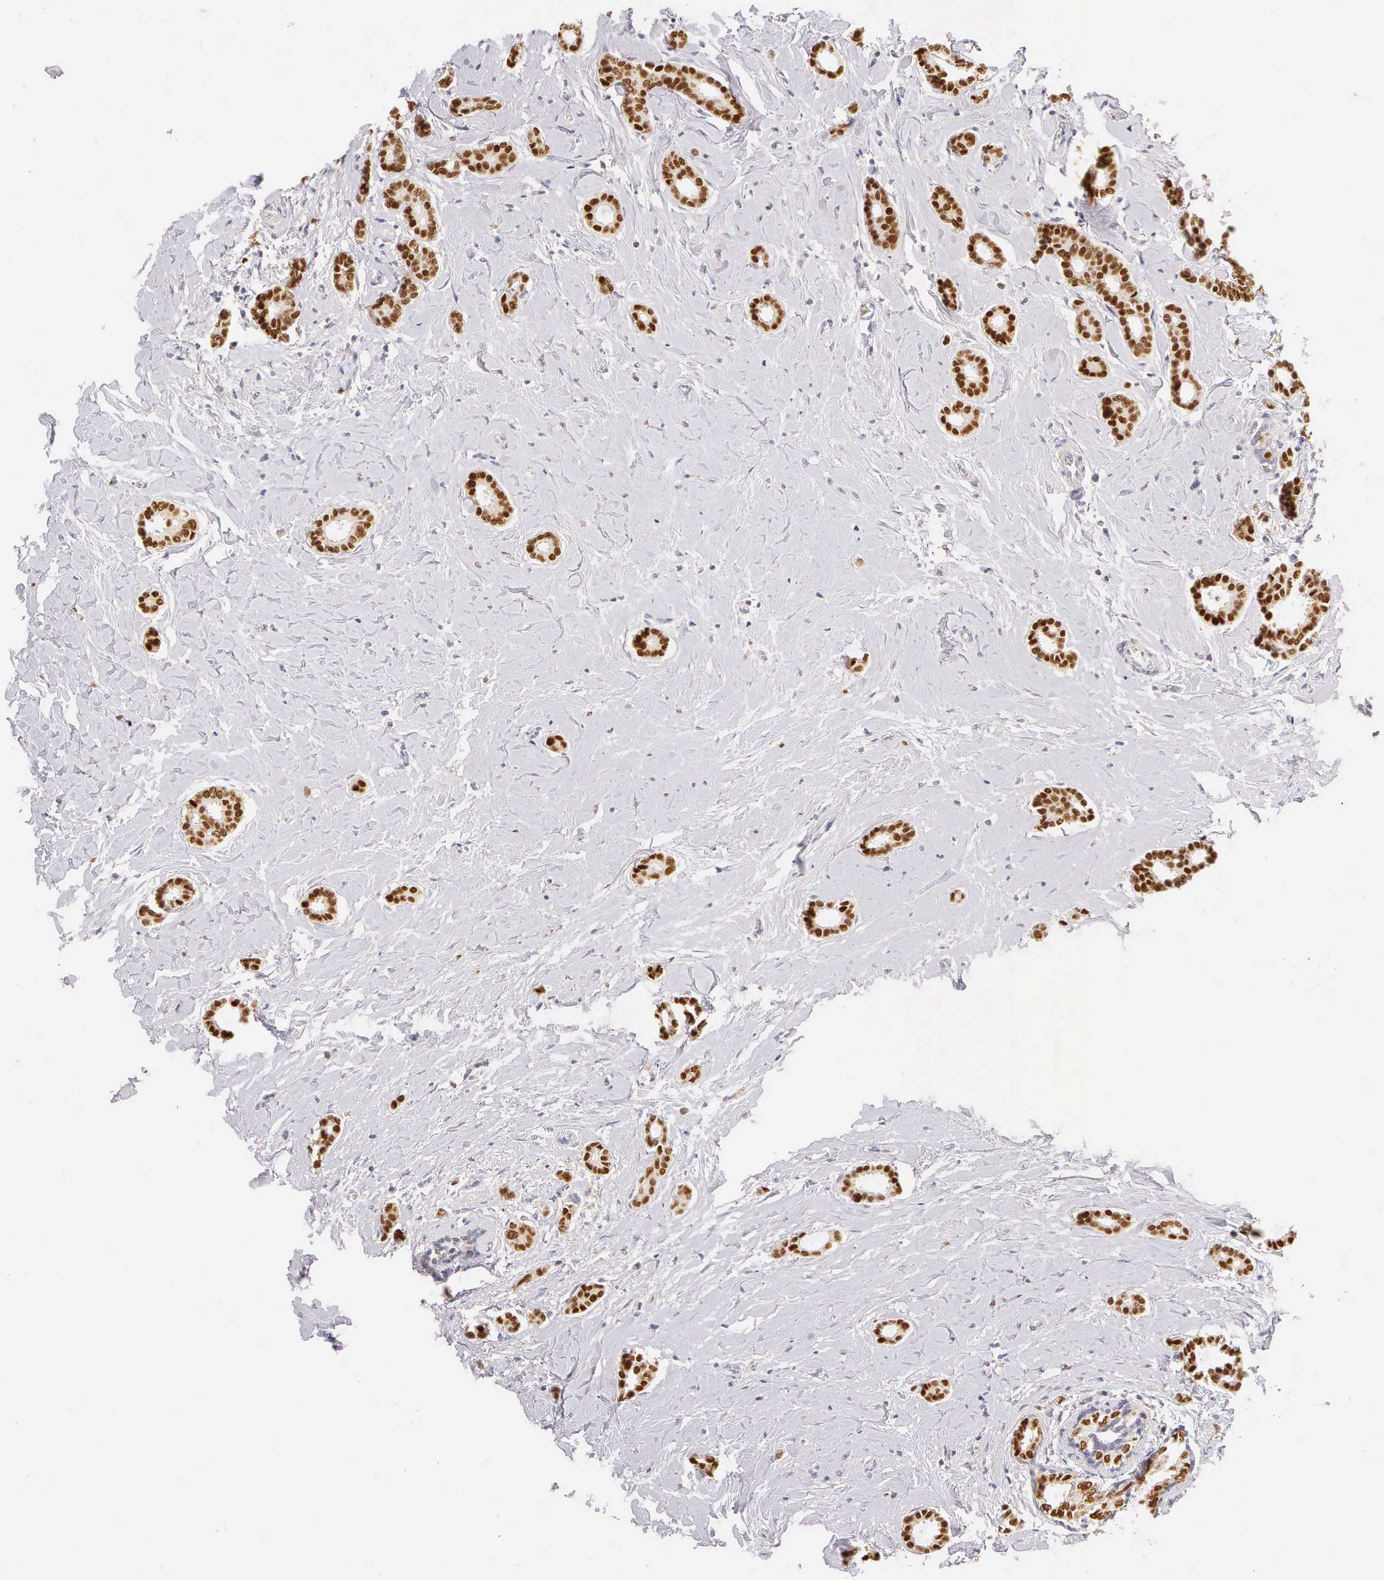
{"staining": {"intensity": "strong", "quantity": ">75%", "location": "nuclear"}, "tissue": "breast cancer", "cell_type": "Tumor cells", "image_type": "cancer", "snomed": [{"axis": "morphology", "description": "Duct carcinoma"}, {"axis": "topography", "description": "Breast"}], "caption": "High-magnification brightfield microscopy of breast cancer stained with DAB (brown) and counterstained with hematoxylin (blue). tumor cells exhibit strong nuclear staining is present in about>75% of cells.", "gene": "ESR1", "patient": {"sex": "female", "age": 50}}